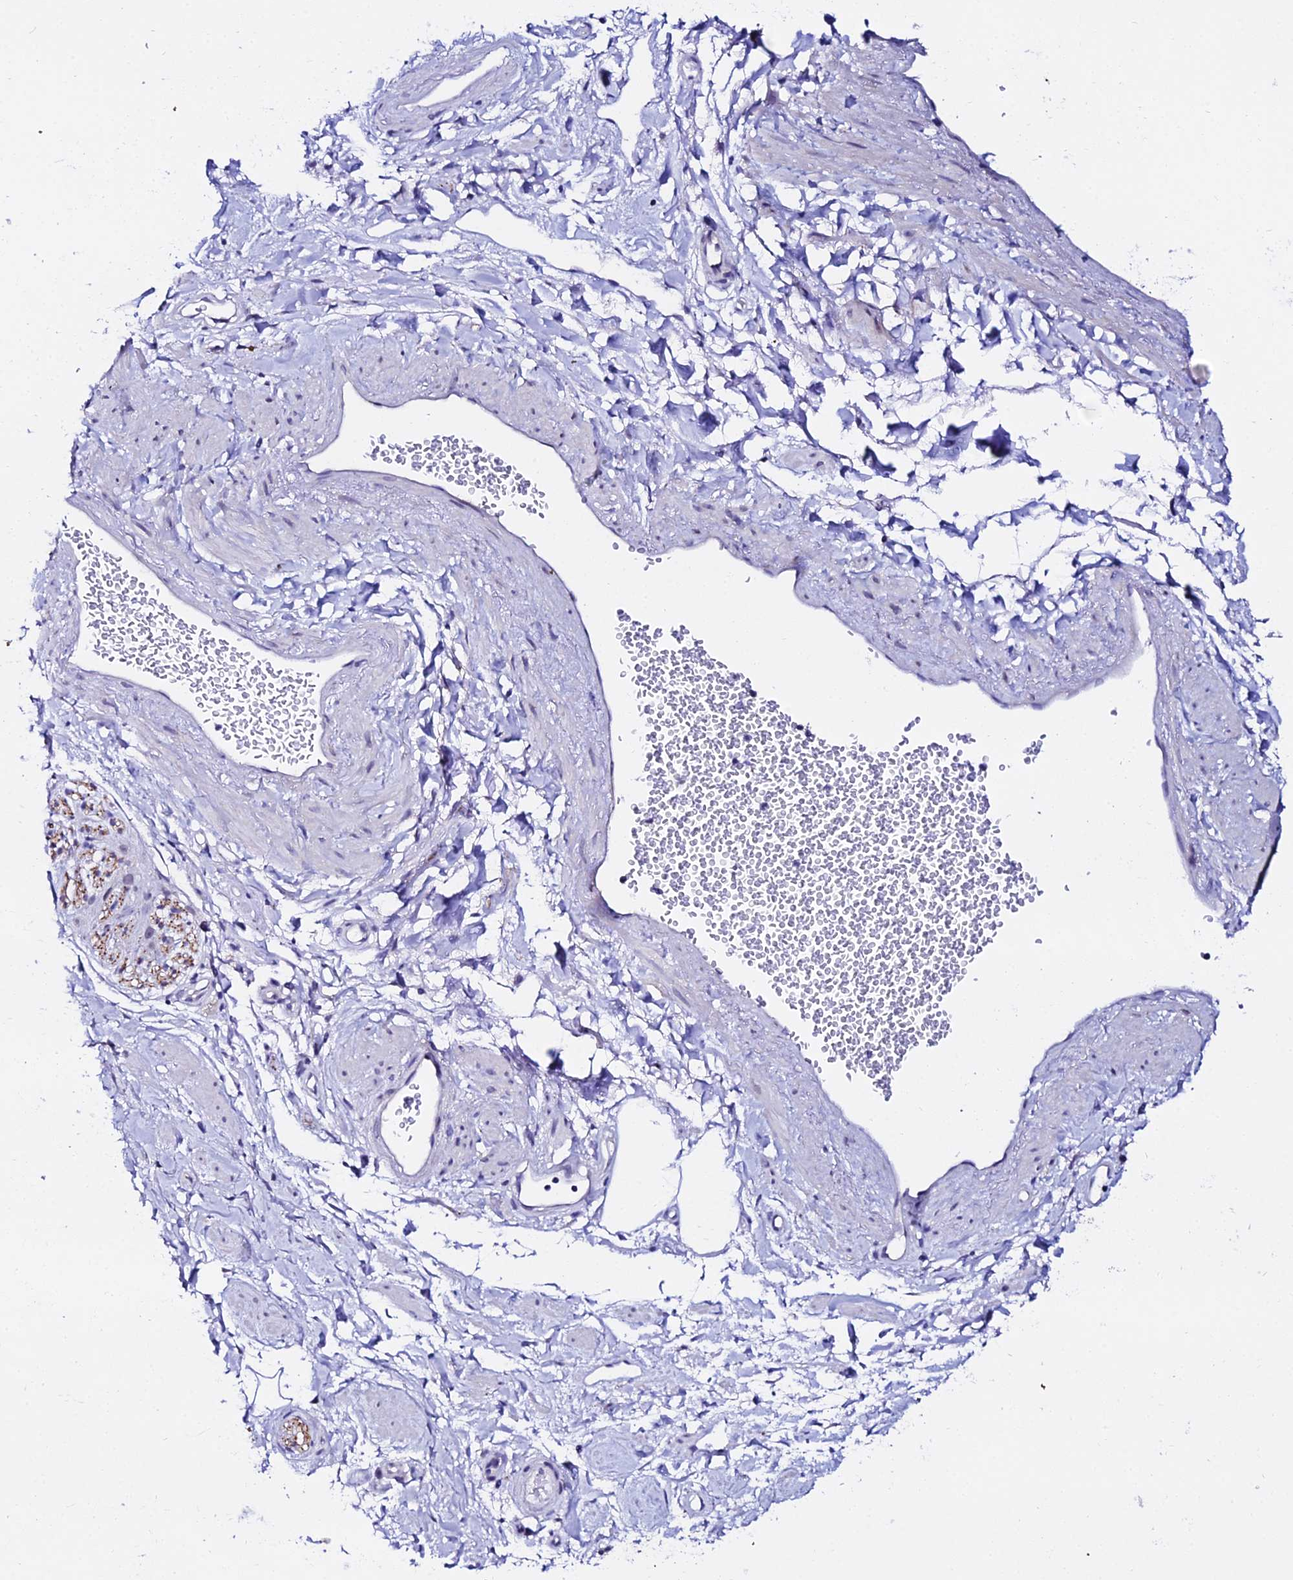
{"staining": {"intensity": "negative", "quantity": "none", "location": "none"}, "tissue": "adipose tissue", "cell_type": "Adipocytes", "image_type": "normal", "snomed": [{"axis": "morphology", "description": "Normal tissue, NOS"}, {"axis": "topography", "description": "Soft tissue"}, {"axis": "topography", "description": "Adipose tissue"}, {"axis": "topography", "description": "Vascular tissue"}, {"axis": "topography", "description": "Peripheral nerve tissue"}], "caption": "An IHC photomicrograph of normal adipose tissue is shown. There is no staining in adipocytes of adipose tissue.", "gene": "ATG16L2", "patient": {"sex": "male", "age": 74}}